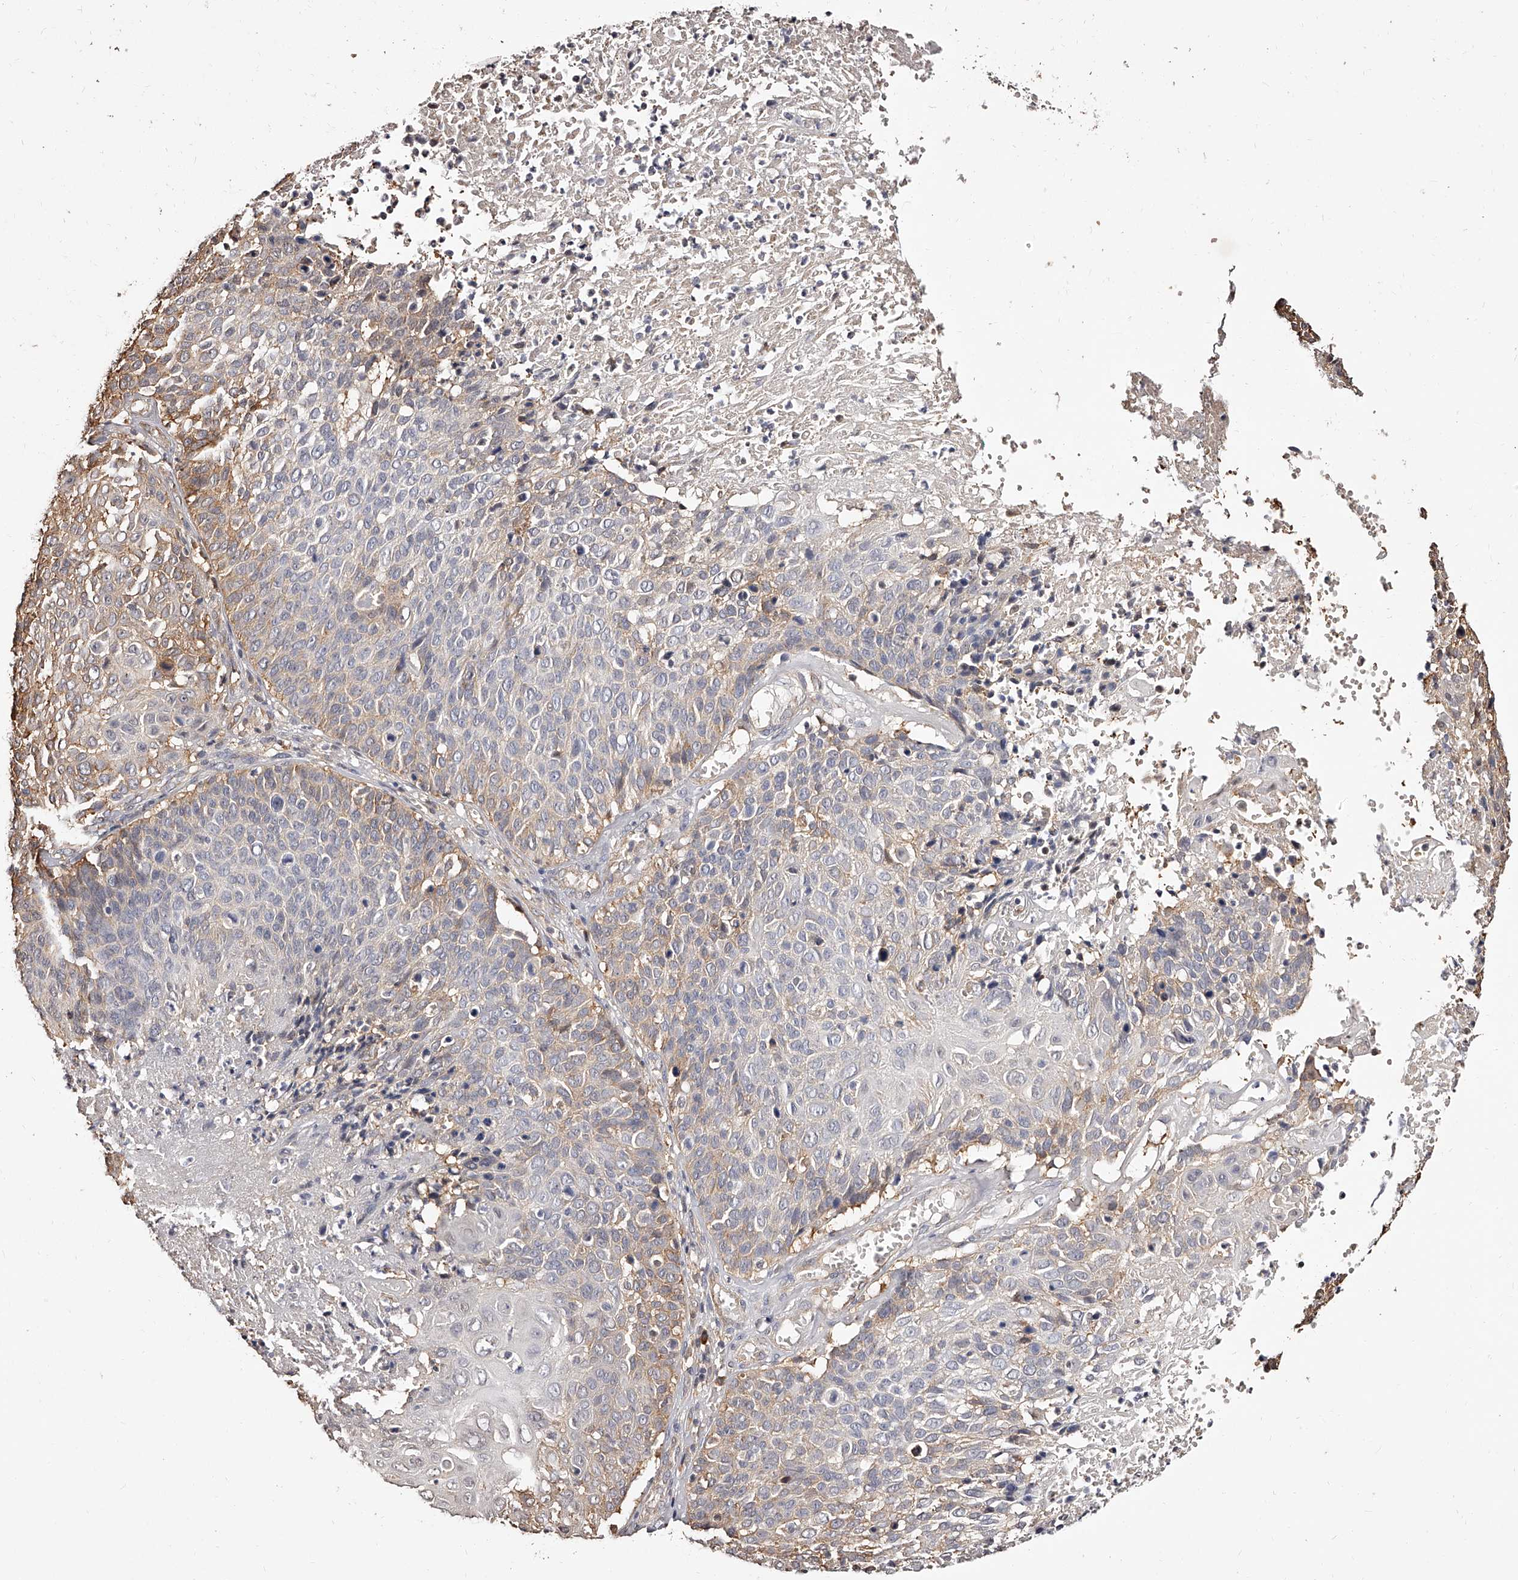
{"staining": {"intensity": "moderate", "quantity": "25%-75%", "location": "cytoplasmic/membranous"}, "tissue": "cervical cancer", "cell_type": "Tumor cells", "image_type": "cancer", "snomed": [{"axis": "morphology", "description": "Squamous cell carcinoma, NOS"}, {"axis": "topography", "description": "Cervix"}], "caption": "Protein staining of squamous cell carcinoma (cervical) tissue displays moderate cytoplasmic/membranous expression in about 25%-75% of tumor cells.", "gene": "ZNF582", "patient": {"sex": "female", "age": 74}}